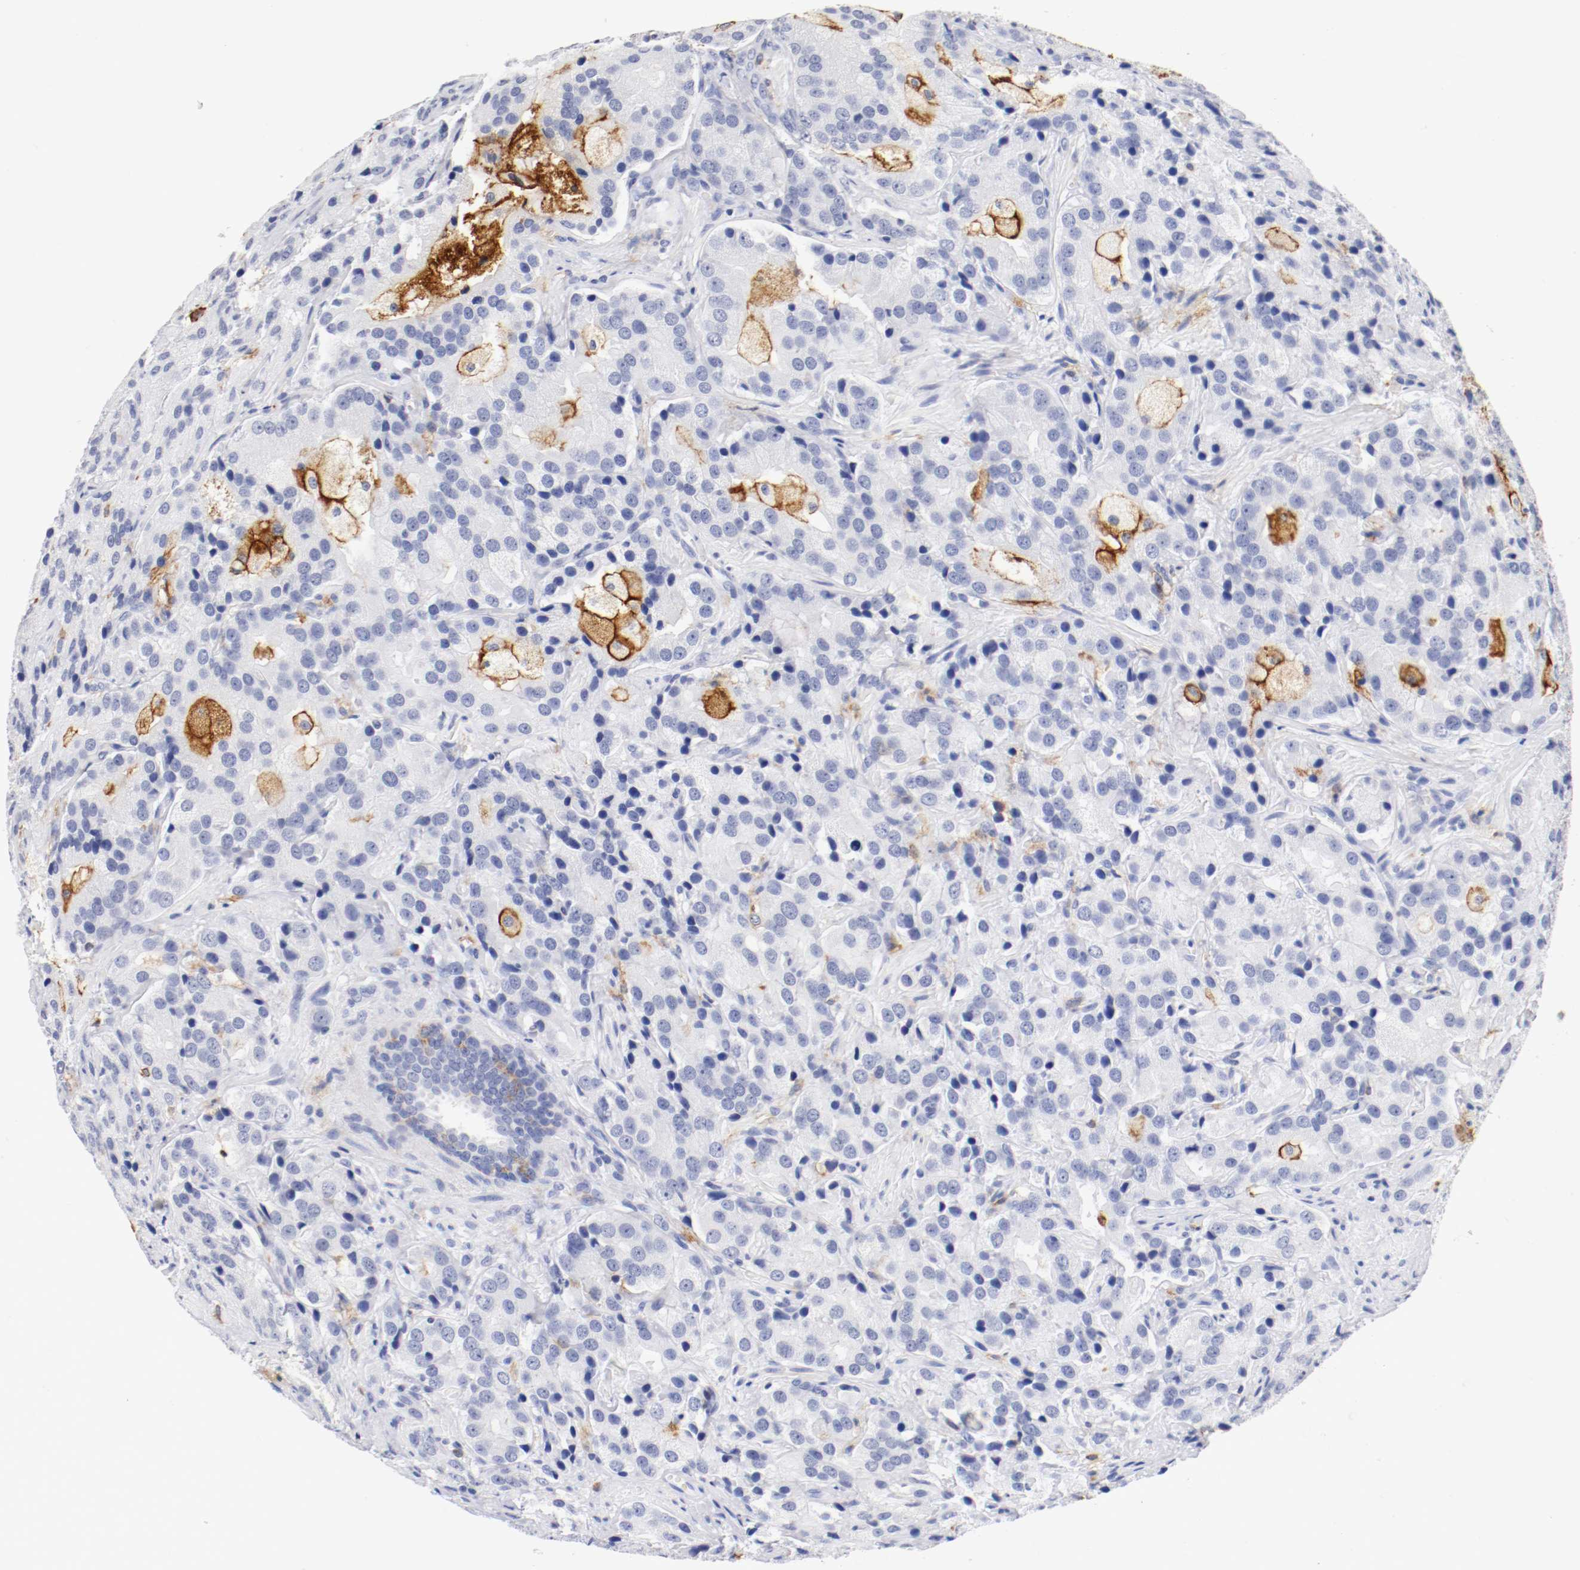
{"staining": {"intensity": "negative", "quantity": "none", "location": "none"}, "tissue": "prostate cancer", "cell_type": "Tumor cells", "image_type": "cancer", "snomed": [{"axis": "morphology", "description": "Adenocarcinoma, High grade"}, {"axis": "topography", "description": "Prostate"}], "caption": "High power microscopy histopathology image of an immunohistochemistry (IHC) photomicrograph of prostate cancer, revealing no significant positivity in tumor cells.", "gene": "ITGAX", "patient": {"sex": "male", "age": 70}}